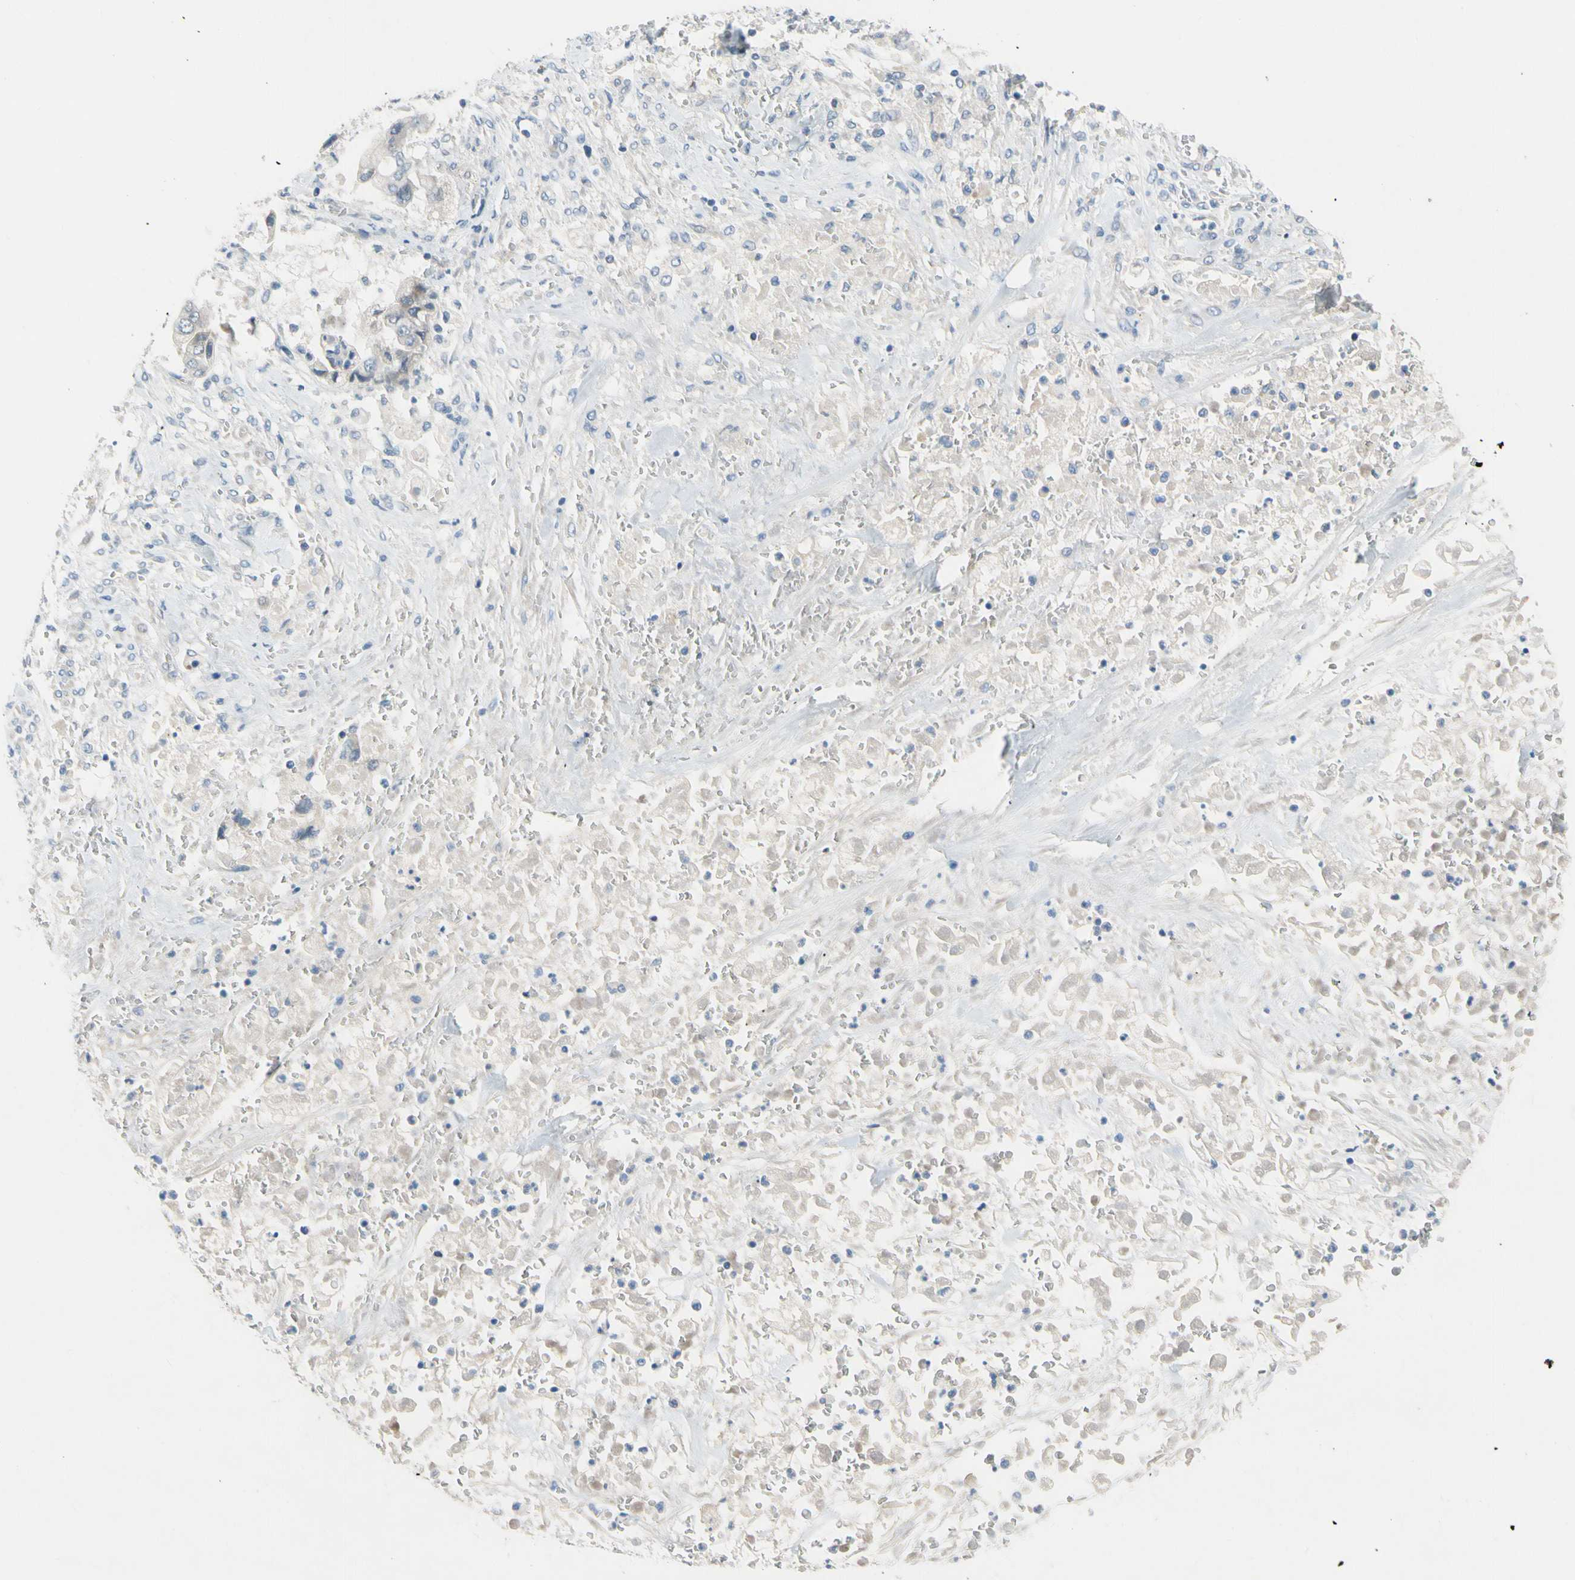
{"staining": {"intensity": "negative", "quantity": "none", "location": "none"}, "tissue": "stomach cancer", "cell_type": "Tumor cells", "image_type": "cancer", "snomed": [{"axis": "morphology", "description": "Adenocarcinoma, NOS"}, {"axis": "topography", "description": "Stomach"}], "caption": "A histopathology image of adenocarcinoma (stomach) stained for a protein reveals no brown staining in tumor cells. The staining was performed using DAB (3,3'-diaminobenzidine) to visualize the protein expression in brown, while the nuclei were stained in blue with hematoxylin (Magnification: 20x).", "gene": "CNDP1", "patient": {"sex": "male", "age": 62}}